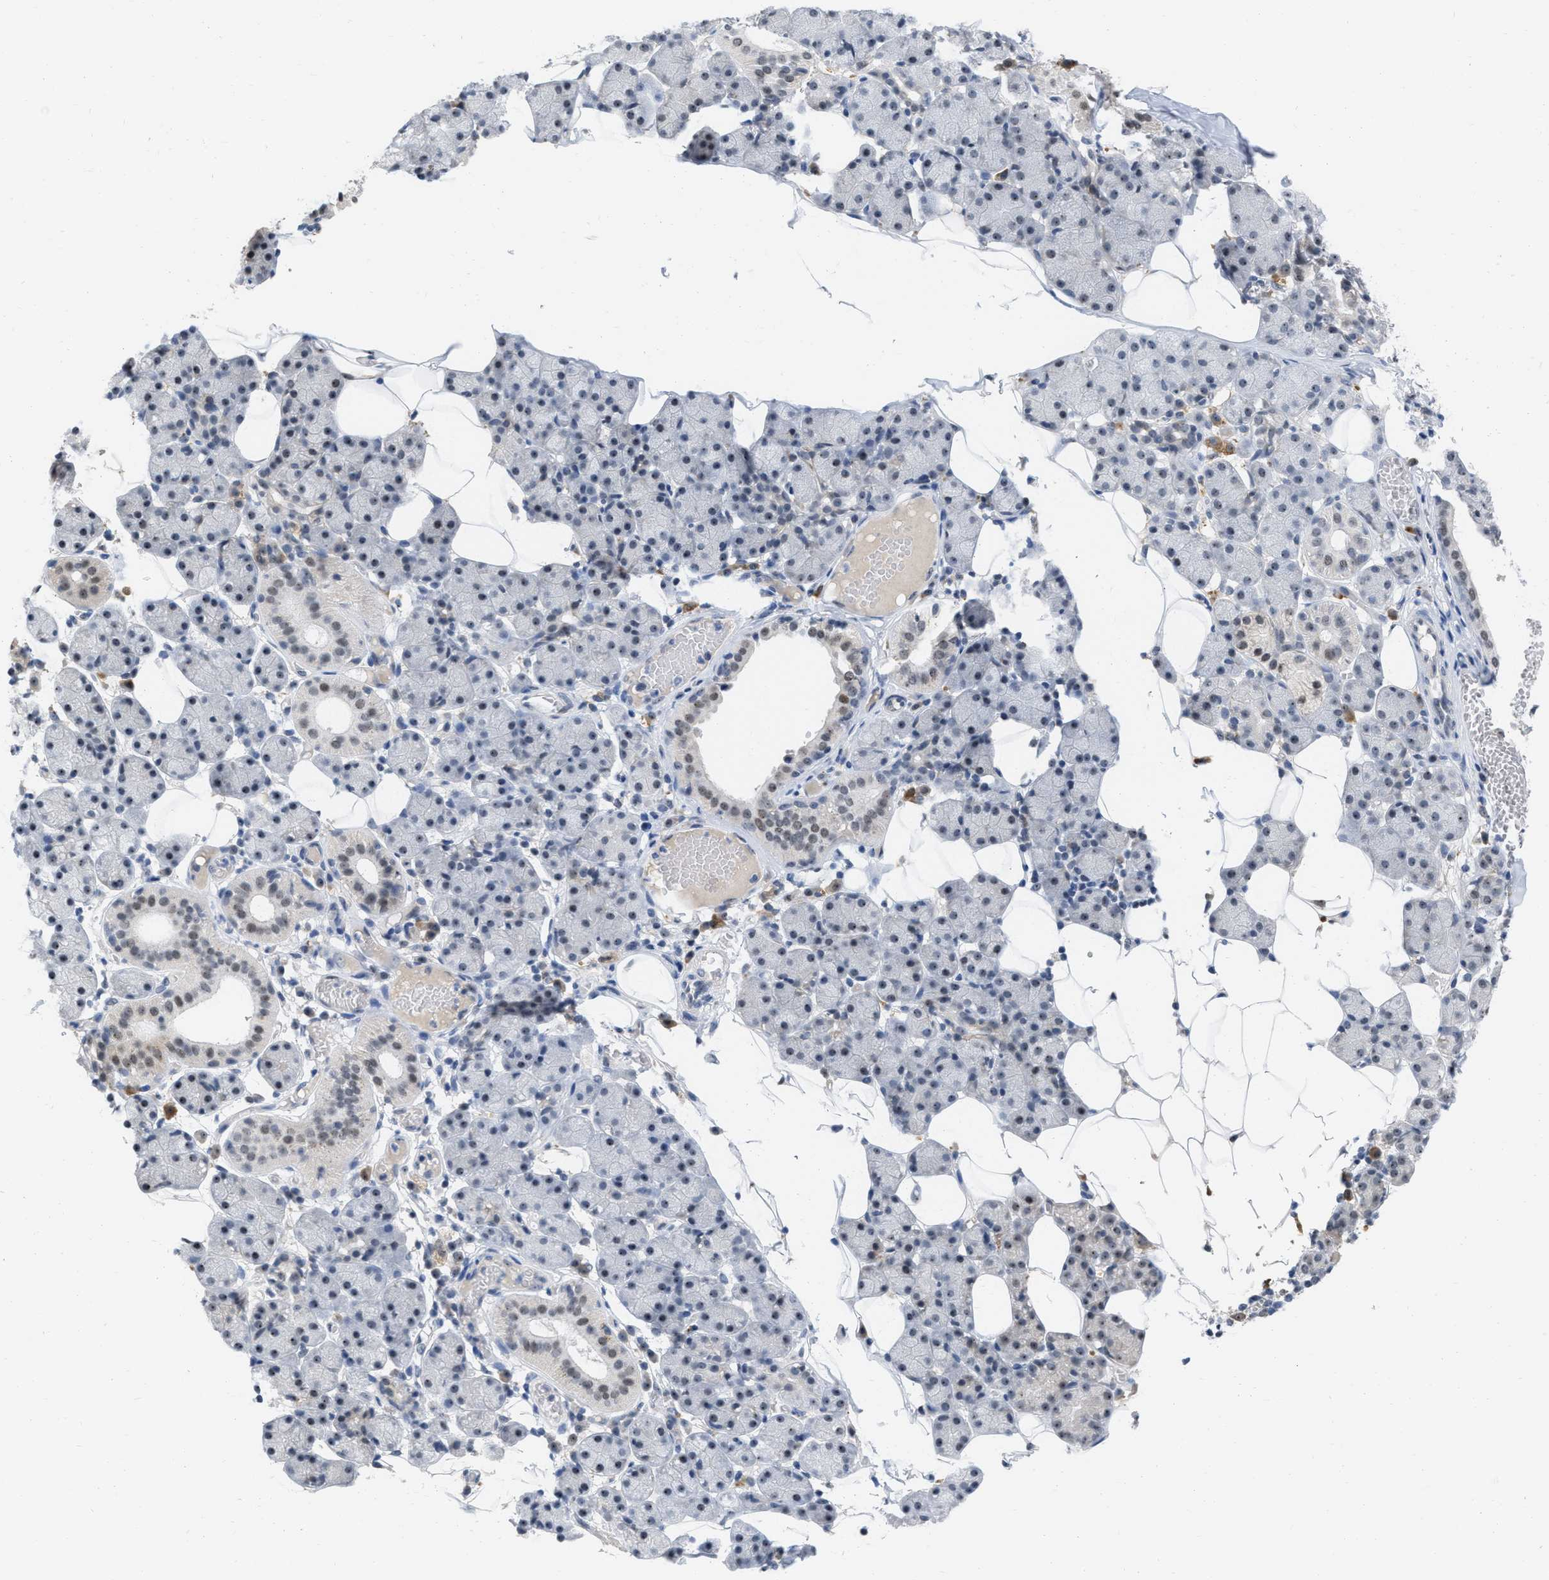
{"staining": {"intensity": "weak", "quantity": "<25%", "location": "nuclear"}, "tissue": "salivary gland", "cell_type": "Glandular cells", "image_type": "normal", "snomed": [{"axis": "morphology", "description": "Normal tissue, NOS"}, {"axis": "topography", "description": "Salivary gland"}], "caption": "High power microscopy histopathology image of an immunohistochemistry image of unremarkable salivary gland, revealing no significant positivity in glandular cells.", "gene": "ELAC2", "patient": {"sex": "female", "age": 33}}